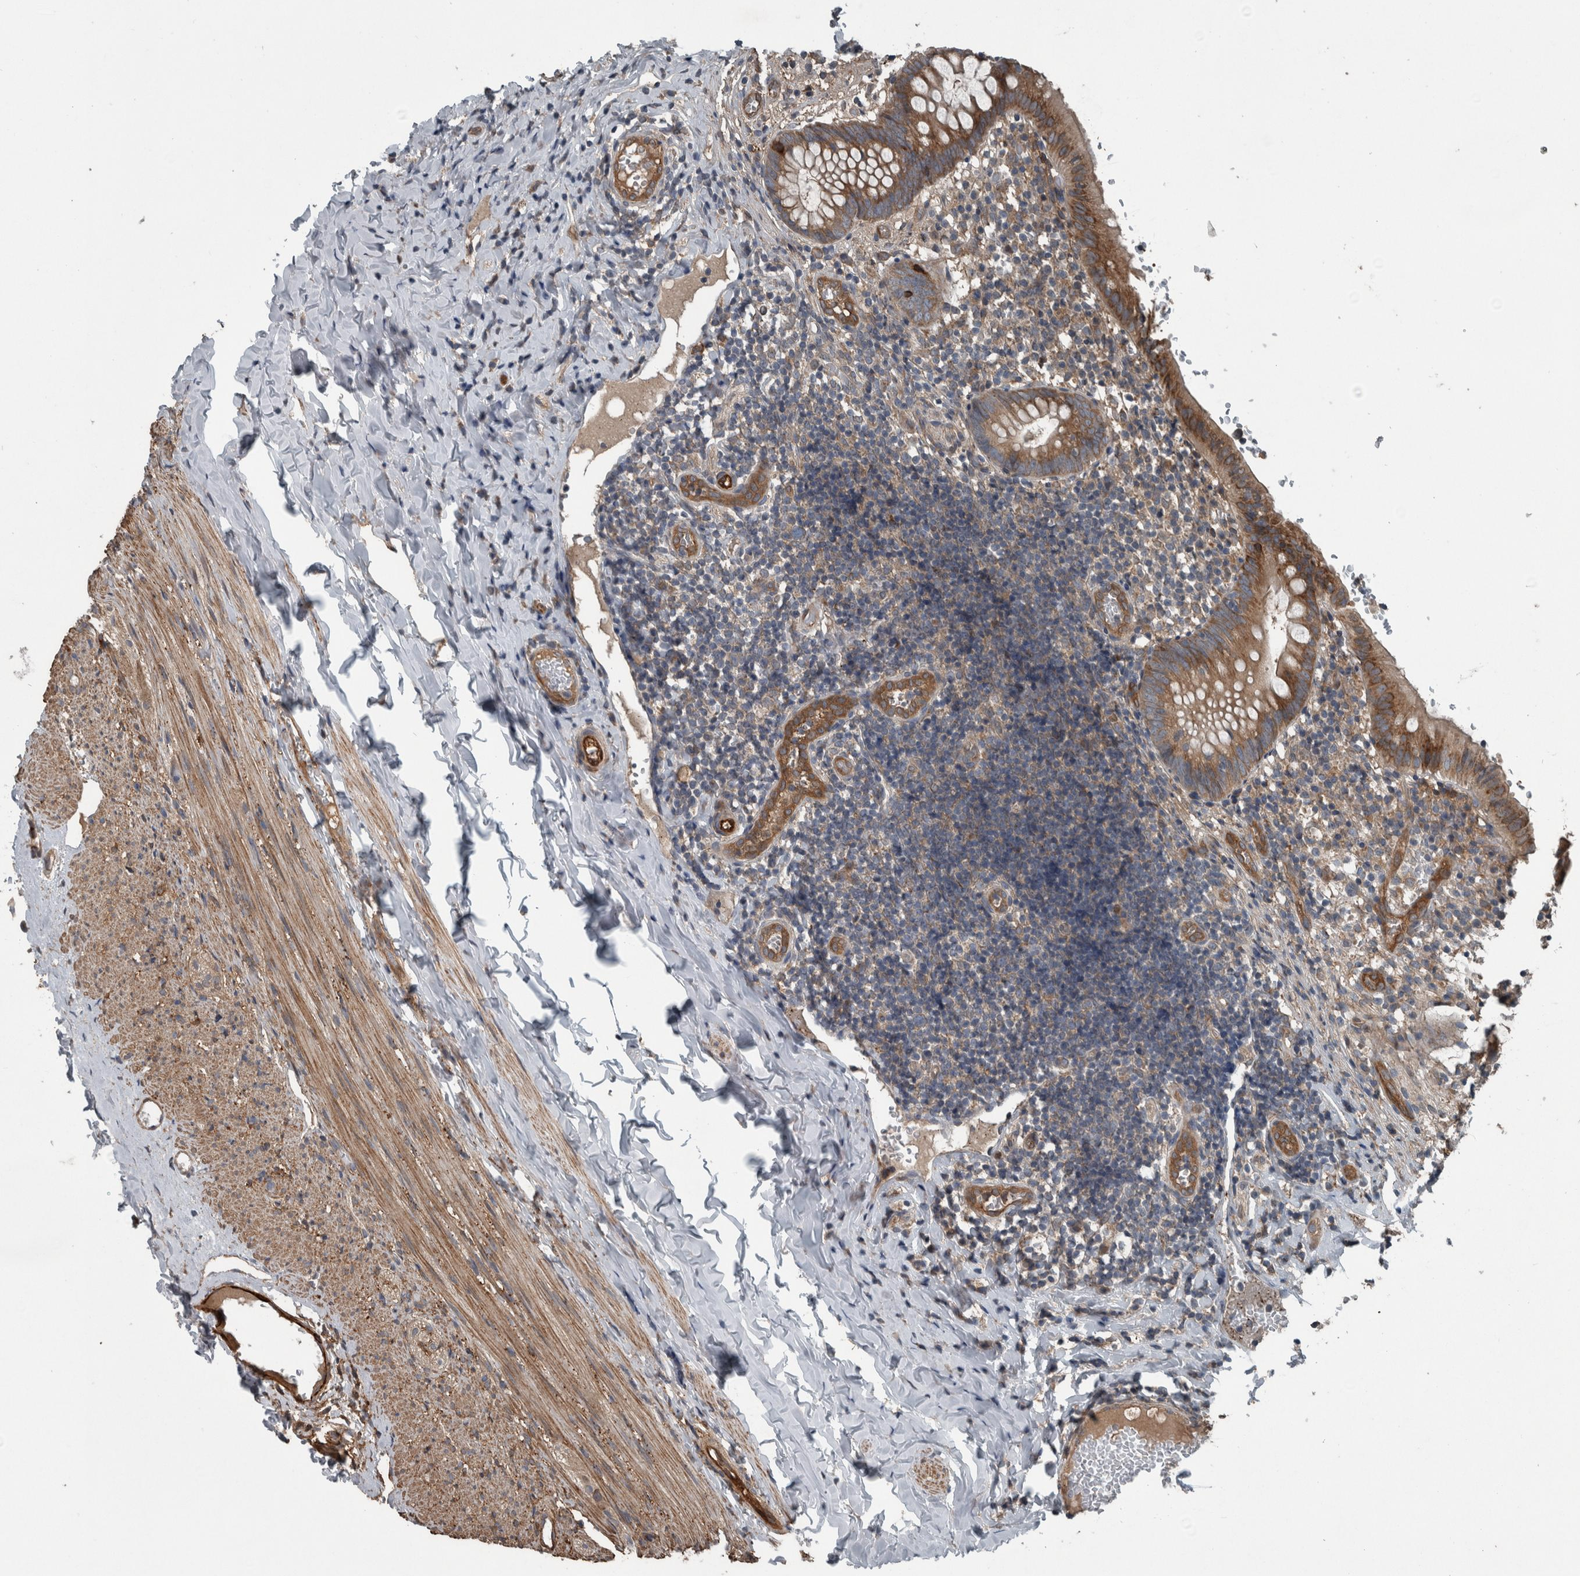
{"staining": {"intensity": "moderate", "quantity": ">75%", "location": "cytoplasmic/membranous"}, "tissue": "appendix", "cell_type": "Glandular cells", "image_type": "normal", "snomed": [{"axis": "morphology", "description": "Normal tissue, NOS"}, {"axis": "topography", "description": "Appendix"}], "caption": "DAB (3,3'-diaminobenzidine) immunohistochemical staining of normal appendix shows moderate cytoplasmic/membranous protein positivity in approximately >75% of glandular cells.", "gene": "EXOC8", "patient": {"sex": "male", "age": 8}}